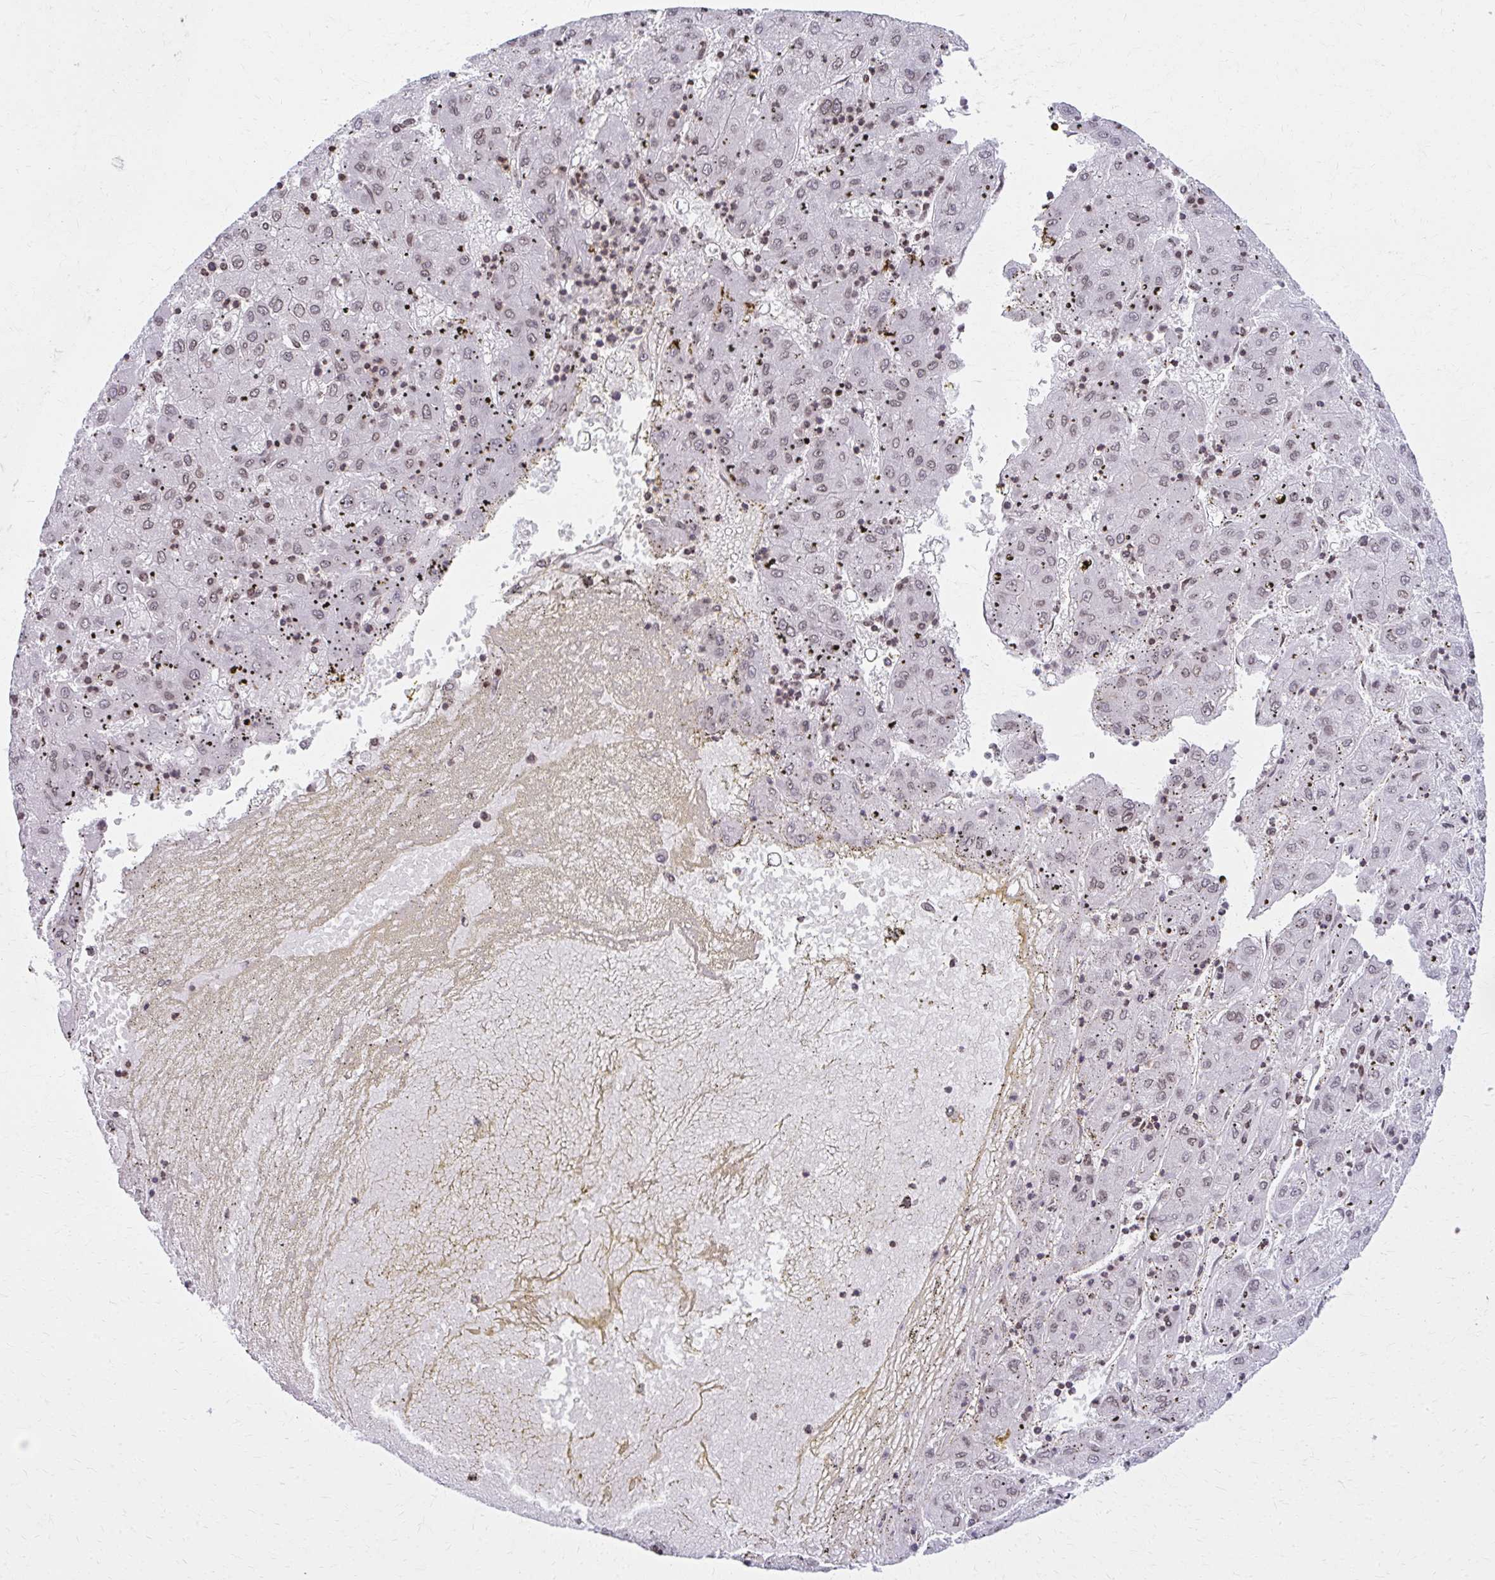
{"staining": {"intensity": "weak", "quantity": ">75%", "location": "nuclear"}, "tissue": "liver cancer", "cell_type": "Tumor cells", "image_type": "cancer", "snomed": [{"axis": "morphology", "description": "Carcinoma, Hepatocellular, NOS"}, {"axis": "topography", "description": "Liver"}], "caption": "A photomicrograph of hepatocellular carcinoma (liver) stained for a protein reveals weak nuclear brown staining in tumor cells. (DAB = brown stain, brightfield microscopy at high magnification).", "gene": "AP5M1", "patient": {"sex": "male", "age": 72}}